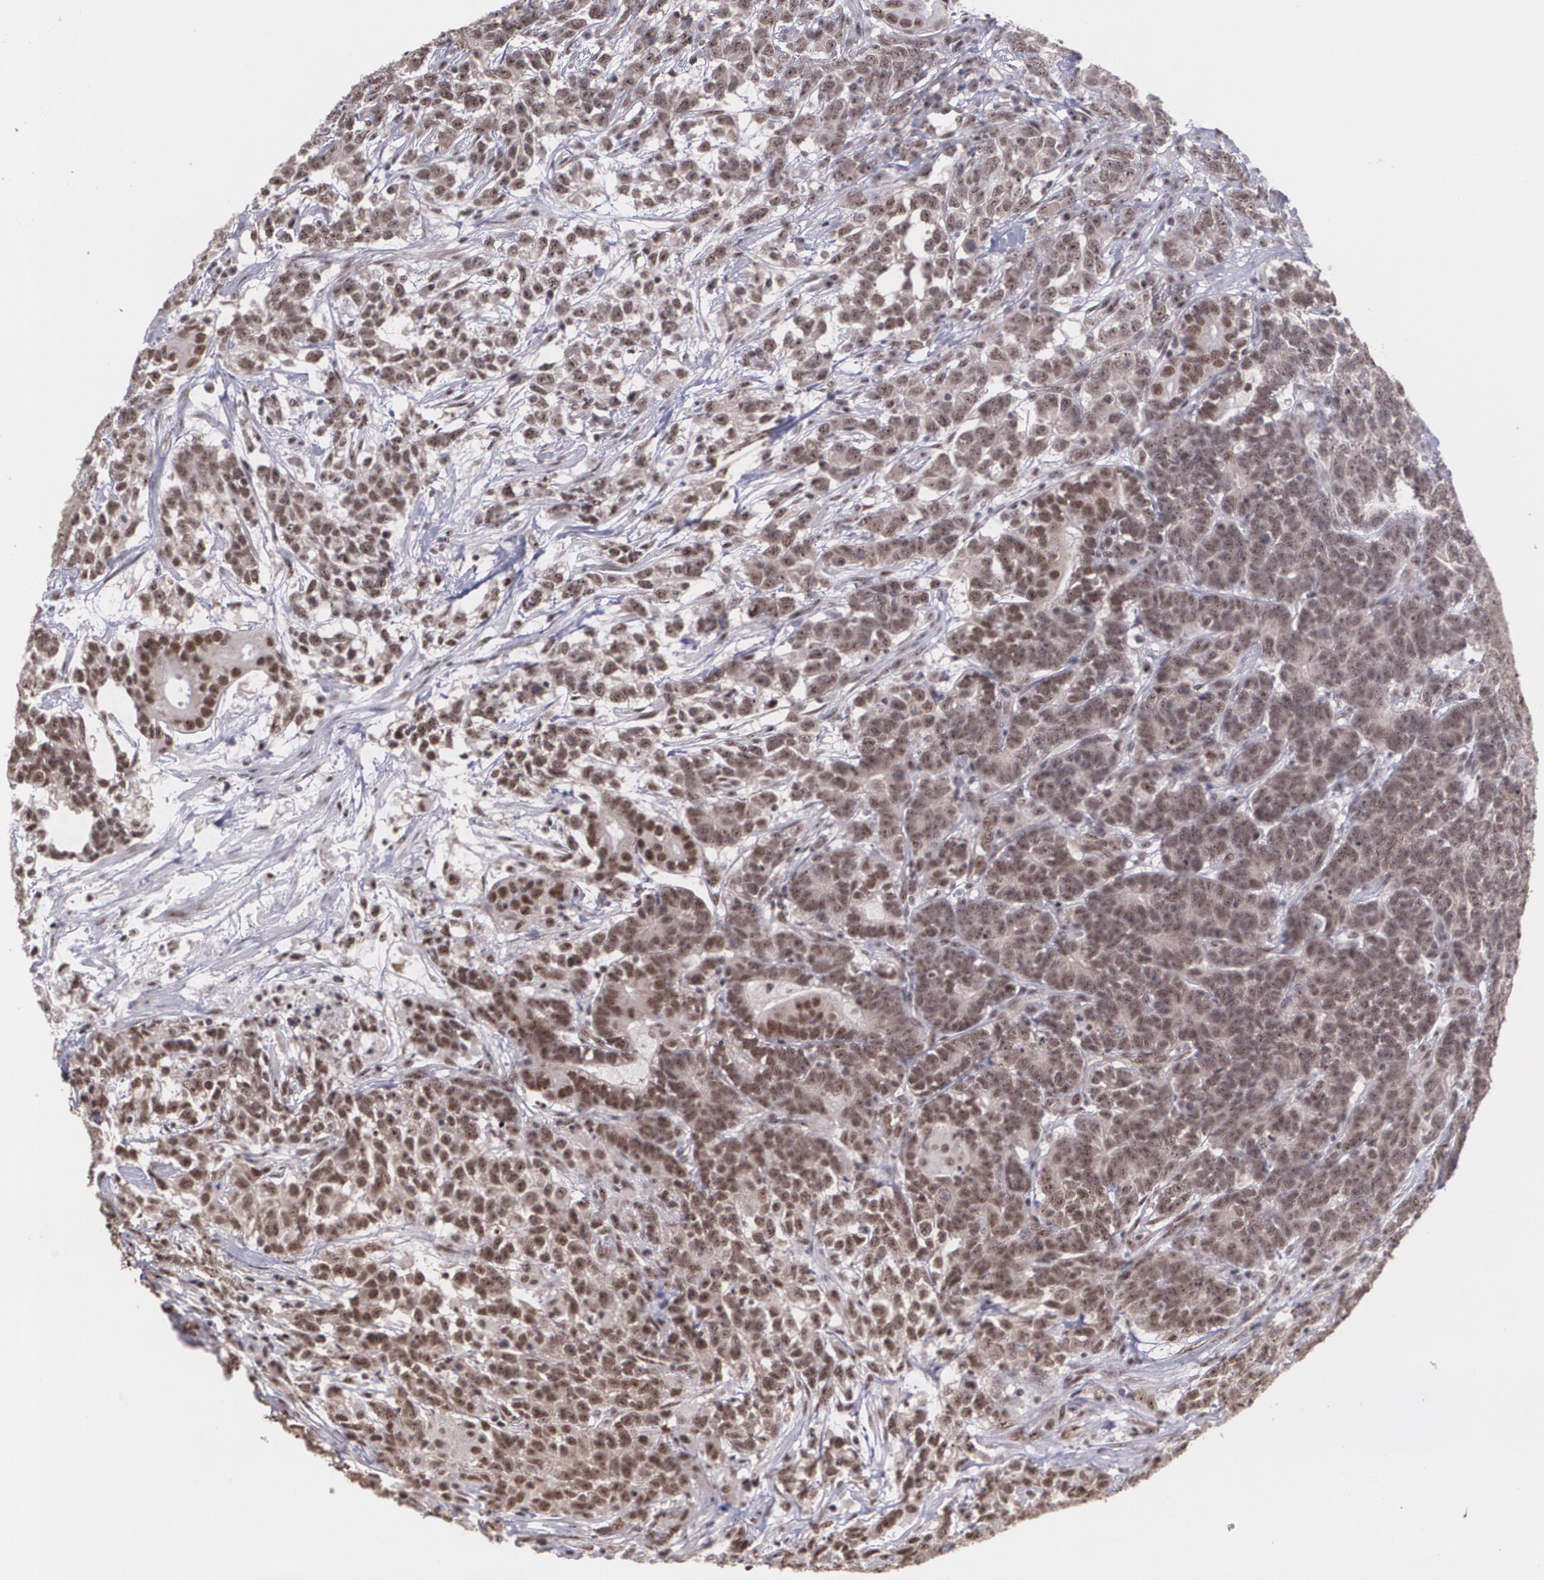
{"staining": {"intensity": "moderate", "quantity": ">75%", "location": "cytoplasmic/membranous,nuclear"}, "tissue": "testis cancer", "cell_type": "Tumor cells", "image_type": "cancer", "snomed": [{"axis": "morphology", "description": "Carcinoma, Embryonal, NOS"}, {"axis": "topography", "description": "Testis"}], "caption": "Immunohistochemistry (IHC) (DAB) staining of testis embryonal carcinoma displays moderate cytoplasmic/membranous and nuclear protein staining in about >75% of tumor cells.", "gene": "C6orf15", "patient": {"sex": "male", "age": 26}}